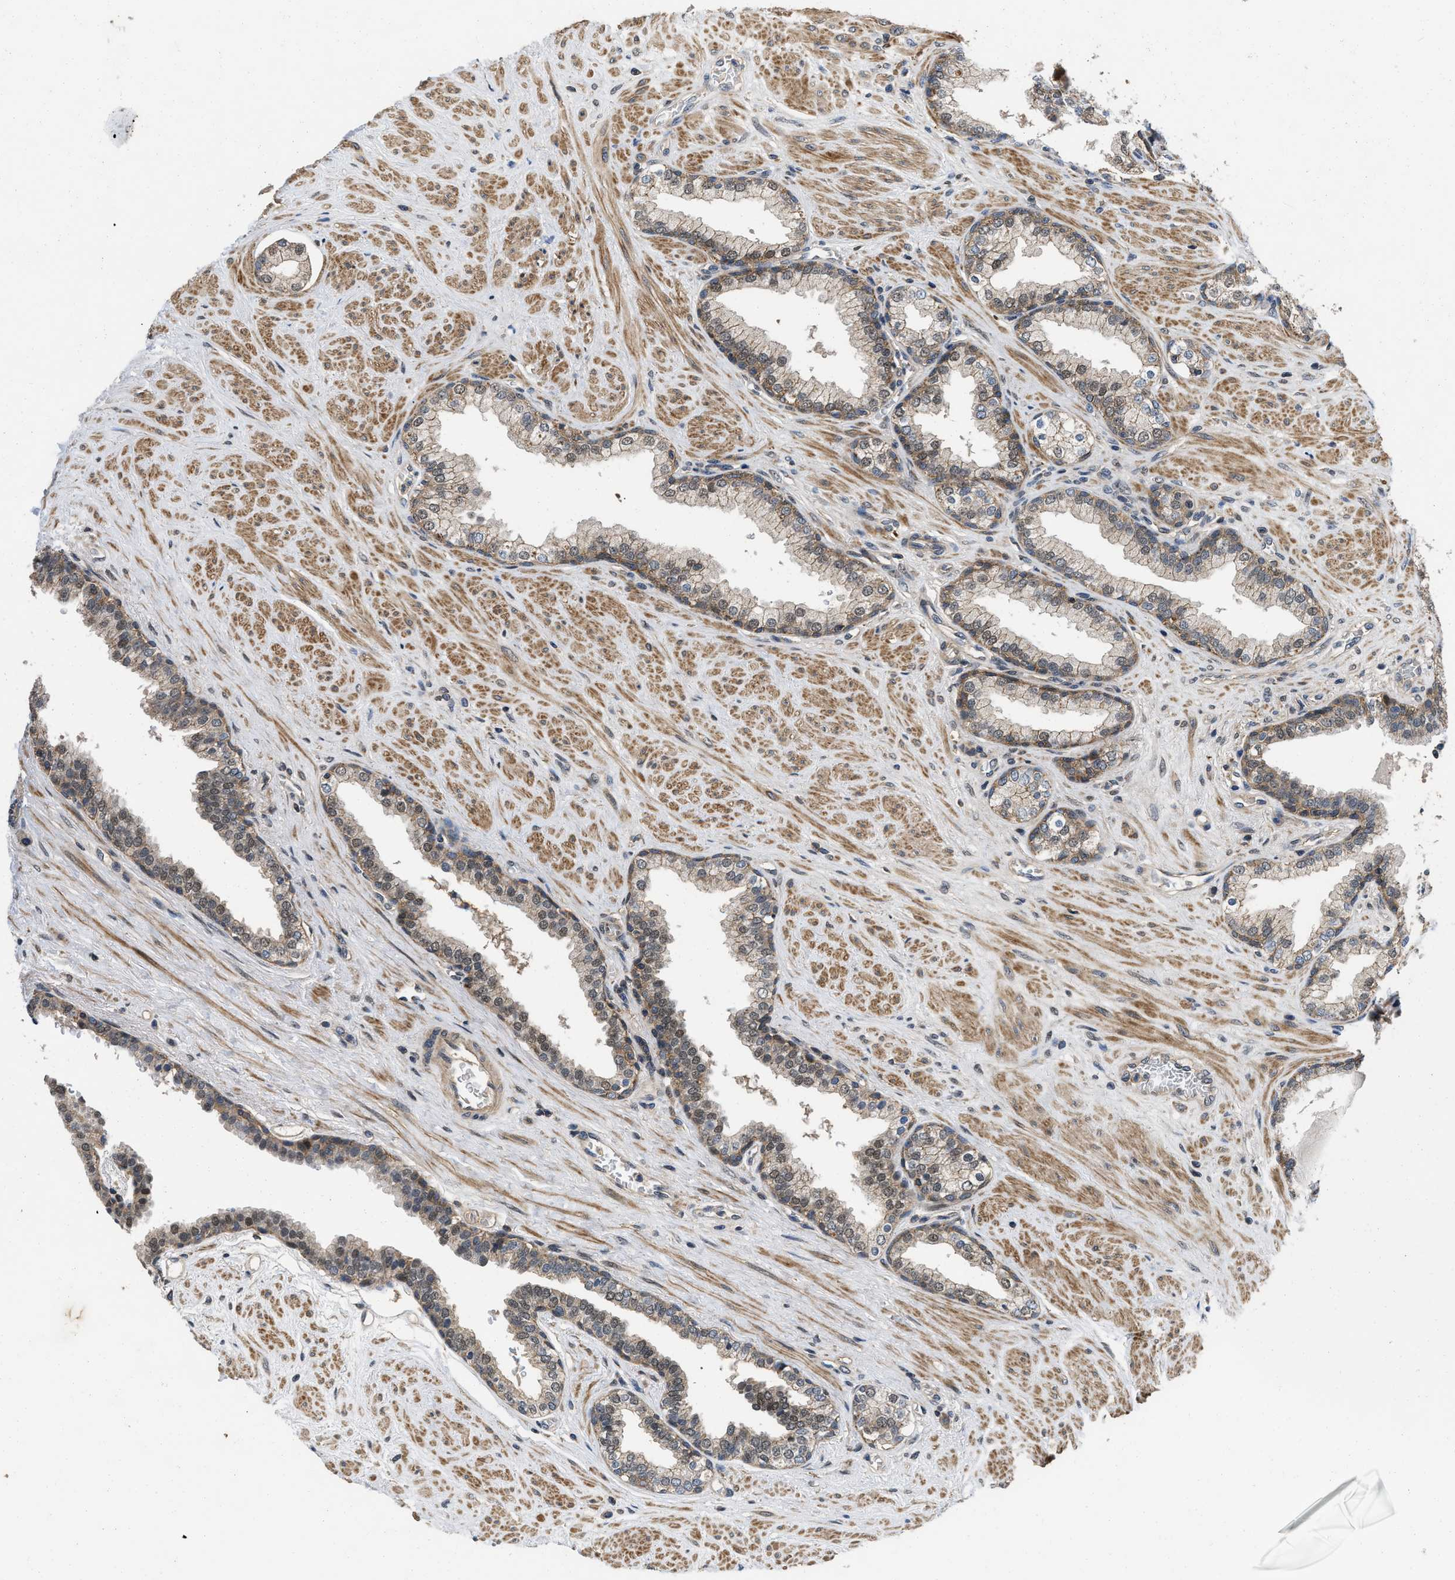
{"staining": {"intensity": "moderate", "quantity": "25%-75%", "location": "cytoplasmic/membranous"}, "tissue": "prostate", "cell_type": "Glandular cells", "image_type": "normal", "snomed": [{"axis": "morphology", "description": "Normal tissue, NOS"}, {"axis": "topography", "description": "Prostate"}], "caption": "This photomicrograph exhibits IHC staining of unremarkable human prostate, with medium moderate cytoplasmic/membranous expression in about 25%-75% of glandular cells.", "gene": "PRDM14", "patient": {"sex": "male", "age": 51}}